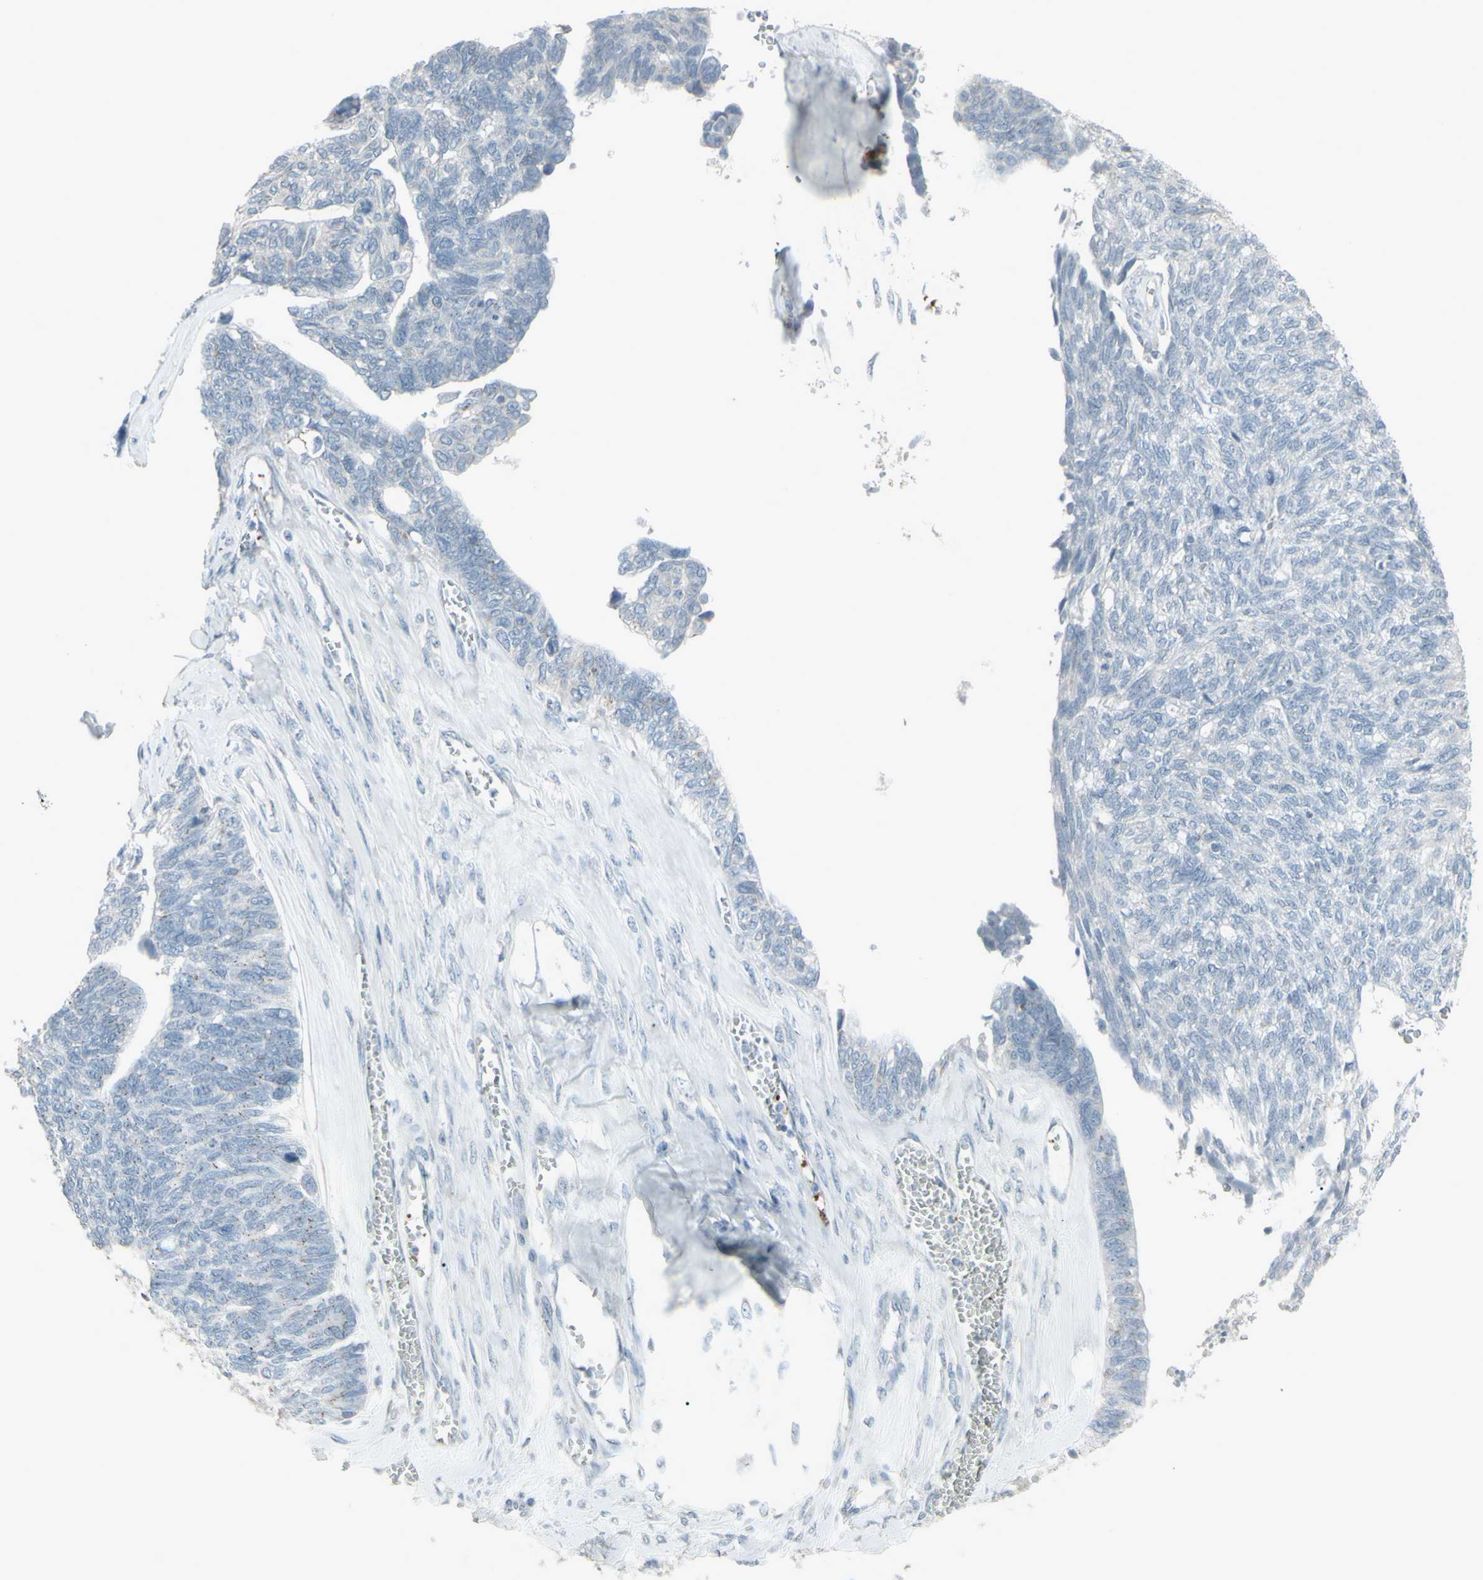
{"staining": {"intensity": "negative", "quantity": "none", "location": "none"}, "tissue": "ovarian cancer", "cell_type": "Tumor cells", "image_type": "cancer", "snomed": [{"axis": "morphology", "description": "Cystadenocarcinoma, serous, NOS"}, {"axis": "topography", "description": "Ovary"}], "caption": "IHC photomicrograph of neoplastic tissue: ovarian cancer (serous cystadenocarcinoma) stained with DAB displays no significant protein expression in tumor cells. Brightfield microscopy of immunohistochemistry stained with DAB (brown) and hematoxylin (blue), captured at high magnification.", "gene": "CD79B", "patient": {"sex": "female", "age": 79}}